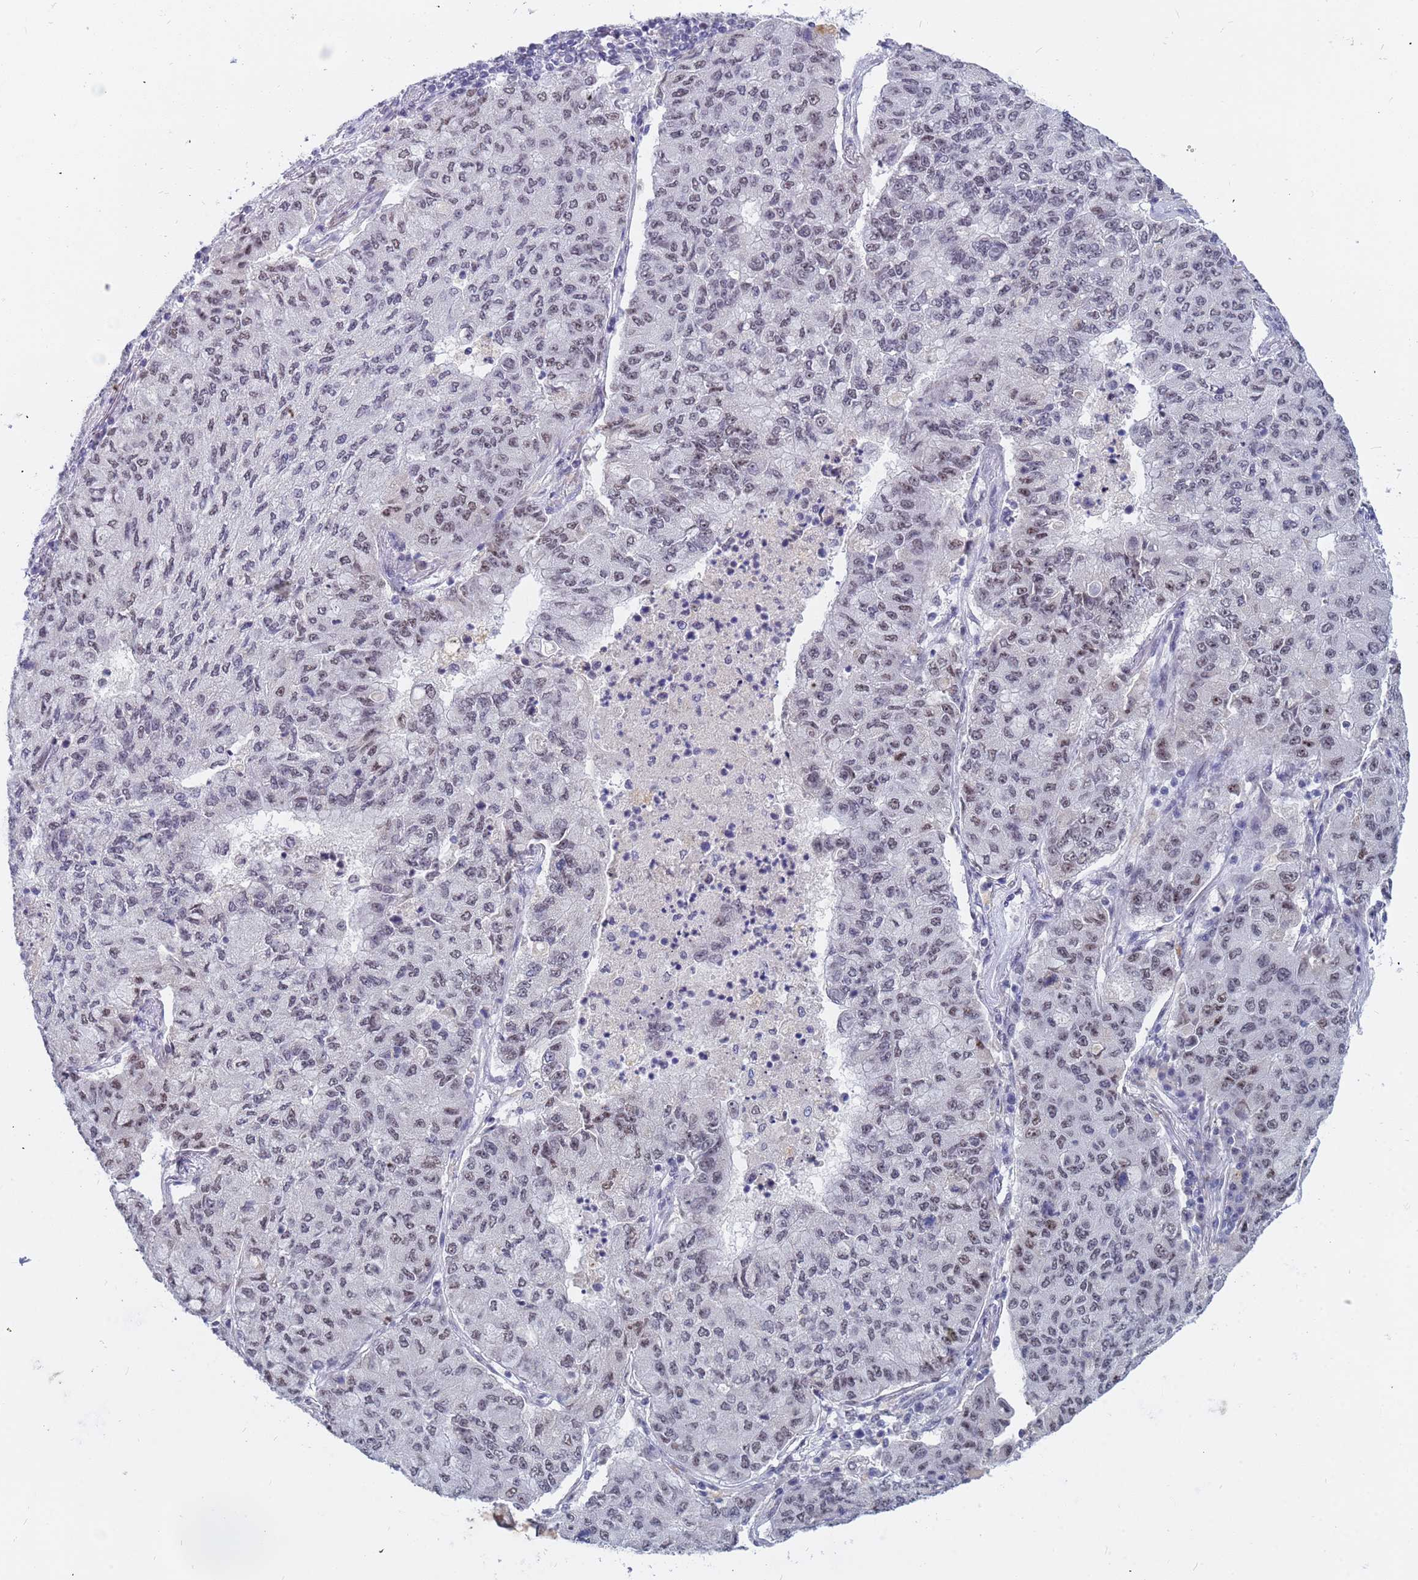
{"staining": {"intensity": "weak", "quantity": "25%-75%", "location": "nuclear"}, "tissue": "lung cancer", "cell_type": "Tumor cells", "image_type": "cancer", "snomed": [{"axis": "morphology", "description": "Squamous cell carcinoma, NOS"}, {"axis": "topography", "description": "Lung"}], "caption": "Weak nuclear protein positivity is seen in about 25%-75% of tumor cells in lung cancer. (DAB IHC, brown staining for protein, blue staining for nuclei).", "gene": "CXorf65", "patient": {"sex": "male", "age": 74}}